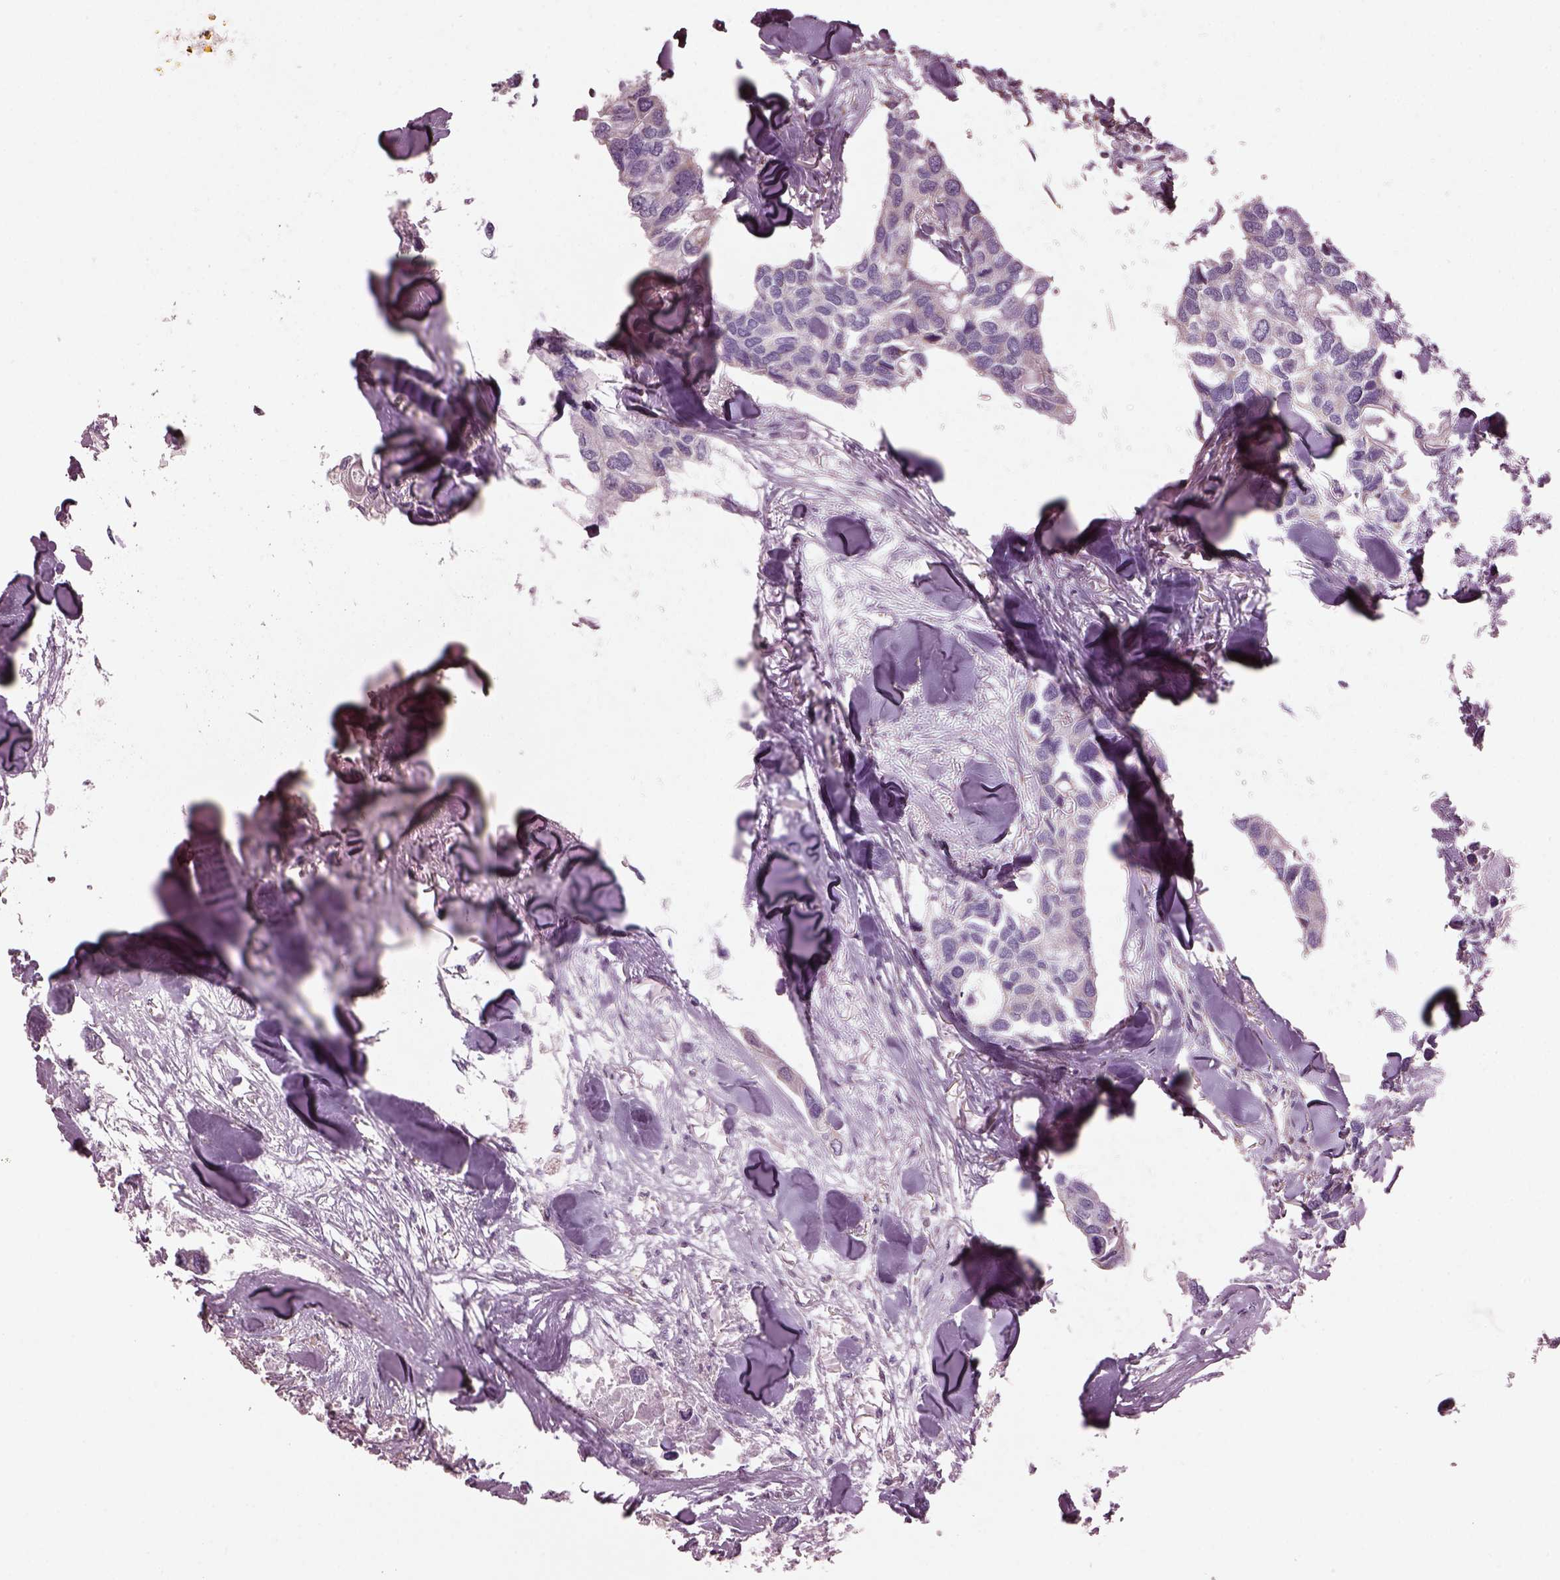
{"staining": {"intensity": "negative", "quantity": "none", "location": "none"}, "tissue": "breast cancer", "cell_type": "Tumor cells", "image_type": "cancer", "snomed": [{"axis": "morphology", "description": "Duct carcinoma"}, {"axis": "topography", "description": "Breast"}], "caption": "Tumor cells show no significant protein positivity in breast cancer.", "gene": "SPATA7", "patient": {"sex": "female", "age": 83}}